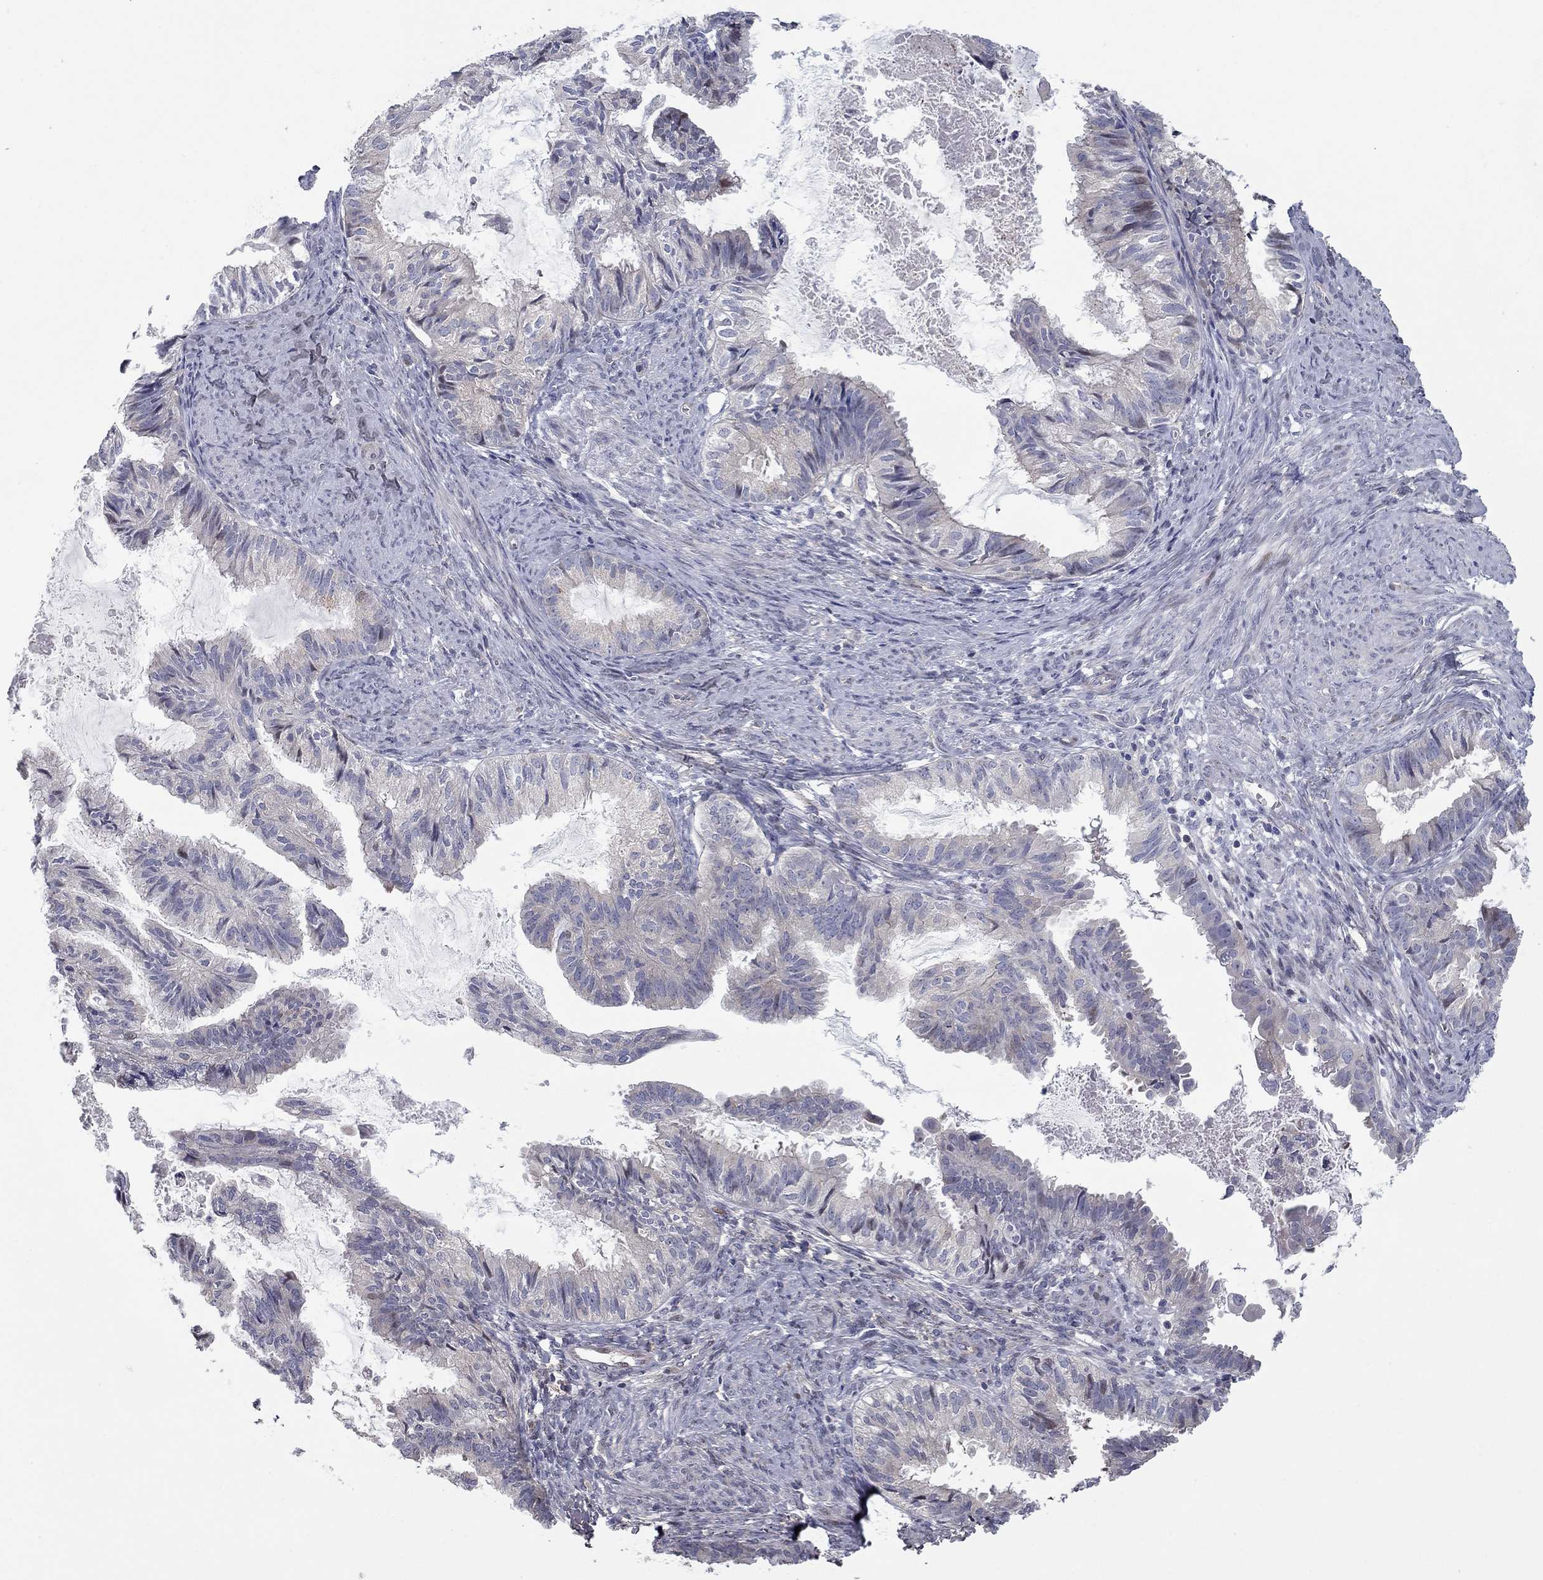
{"staining": {"intensity": "negative", "quantity": "none", "location": "none"}, "tissue": "endometrial cancer", "cell_type": "Tumor cells", "image_type": "cancer", "snomed": [{"axis": "morphology", "description": "Adenocarcinoma, NOS"}, {"axis": "topography", "description": "Endometrium"}], "caption": "Immunohistochemical staining of human endometrial cancer demonstrates no significant expression in tumor cells.", "gene": "DUSP7", "patient": {"sex": "female", "age": 86}}